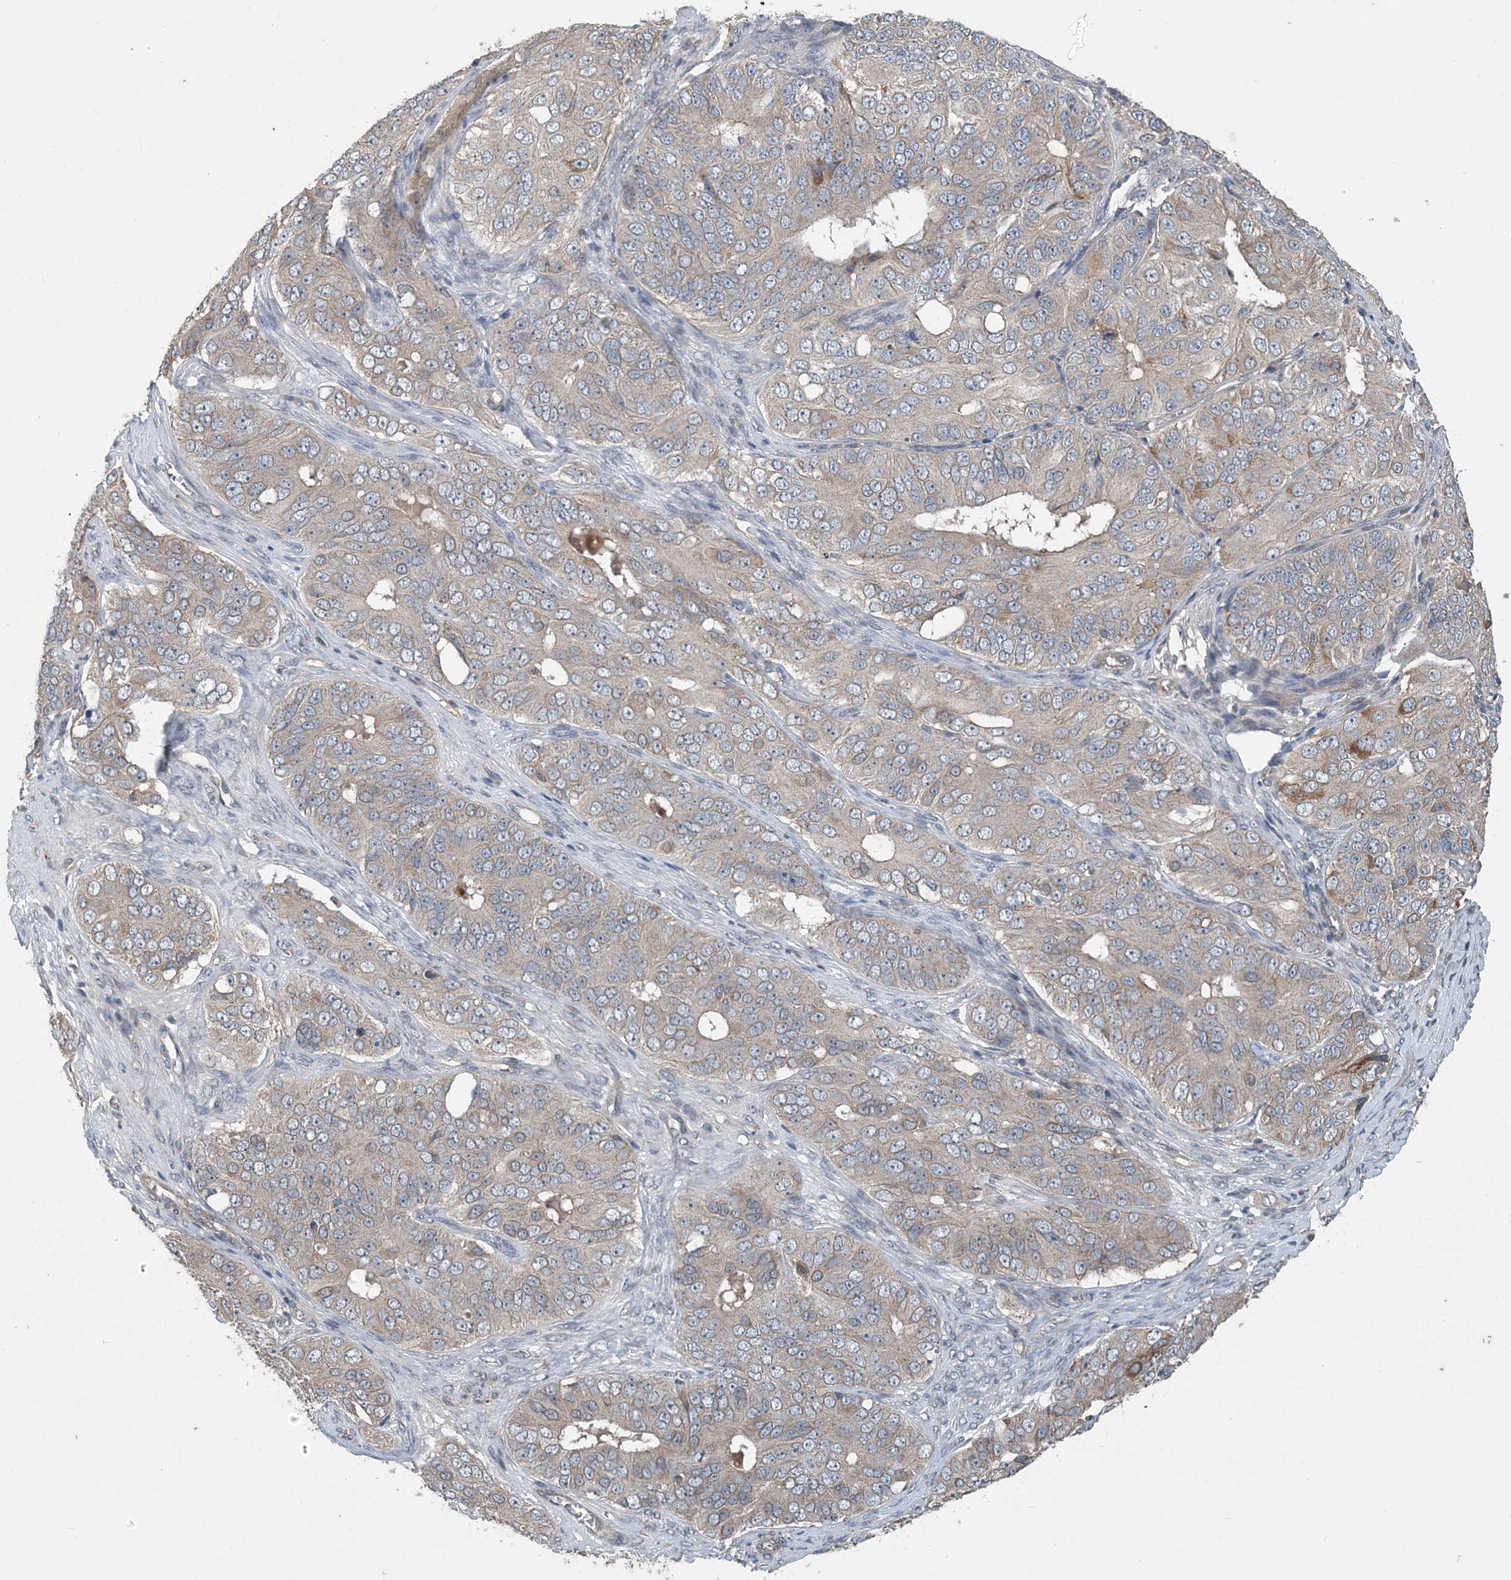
{"staining": {"intensity": "weak", "quantity": "<25%", "location": "cytoplasmic/membranous"}, "tissue": "ovarian cancer", "cell_type": "Tumor cells", "image_type": "cancer", "snomed": [{"axis": "morphology", "description": "Carcinoma, endometroid"}, {"axis": "topography", "description": "Ovary"}], "caption": "A high-resolution photomicrograph shows IHC staining of endometroid carcinoma (ovarian), which exhibits no significant positivity in tumor cells.", "gene": "MYO9B", "patient": {"sex": "female", "age": 51}}